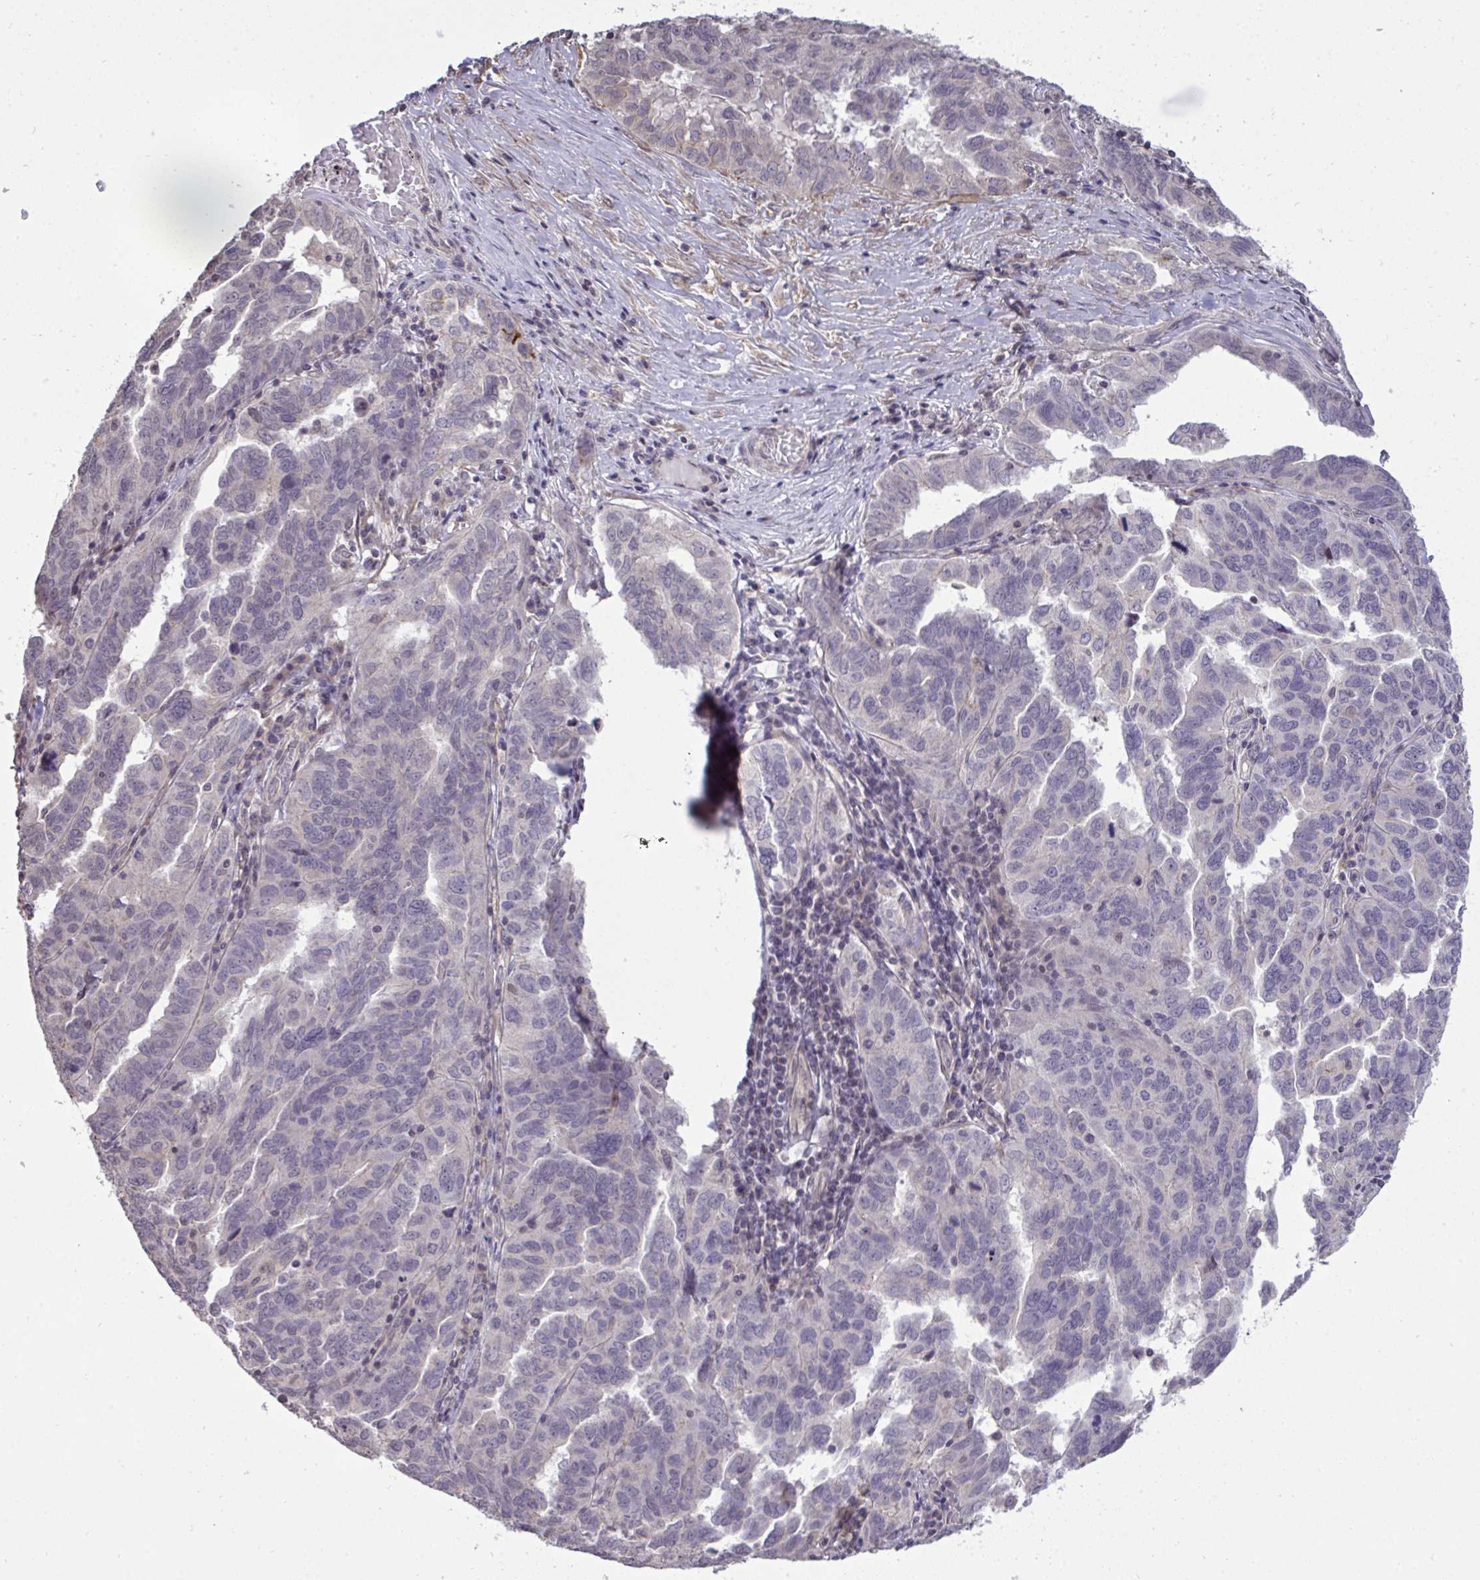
{"staining": {"intensity": "negative", "quantity": "none", "location": "none"}, "tissue": "ovarian cancer", "cell_type": "Tumor cells", "image_type": "cancer", "snomed": [{"axis": "morphology", "description": "Cystadenocarcinoma, serous, NOS"}, {"axis": "topography", "description": "Ovary"}], "caption": "This is an IHC micrograph of human serous cystadenocarcinoma (ovarian). There is no positivity in tumor cells.", "gene": "CYP20A1", "patient": {"sex": "female", "age": 64}}